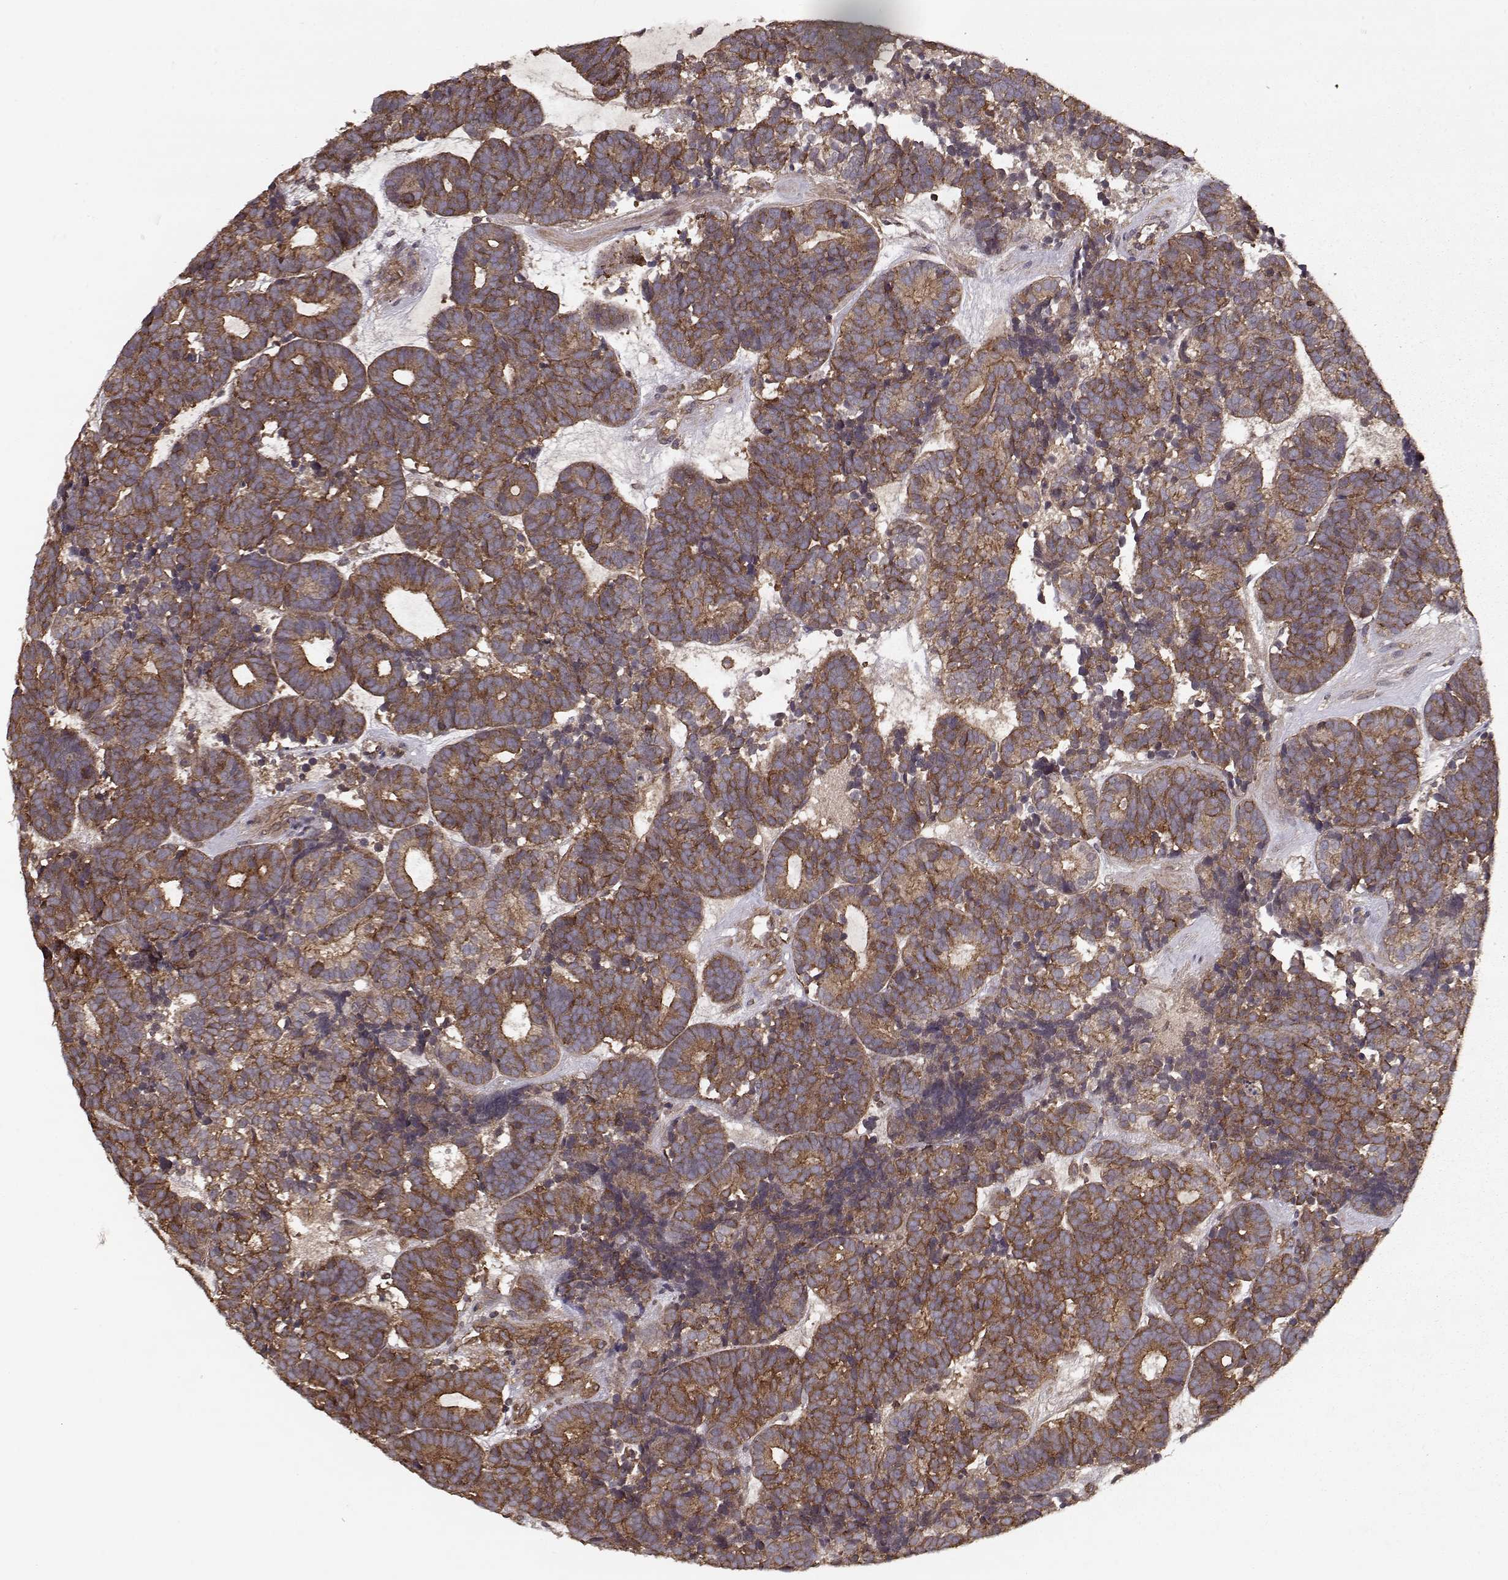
{"staining": {"intensity": "strong", "quantity": ">75%", "location": "cytoplasmic/membranous"}, "tissue": "head and neck cancer", "cell_type": "Tumor cells", "image_type": "cancer", "snomed": [{"axis": "morphology", "description": "Adenocarcinoma, NOS"}, {"axis": "topography", "description": "Head-Neck"}], "caption": "This image demonstrates immunohistochemistry staining of human head and neck cancer, with high strong cytoplasmic/membranous staining in approximately >75% of tumor cells.", "gene": "PPP1R12A", "patient": {"sex": "female", "age": 81}}